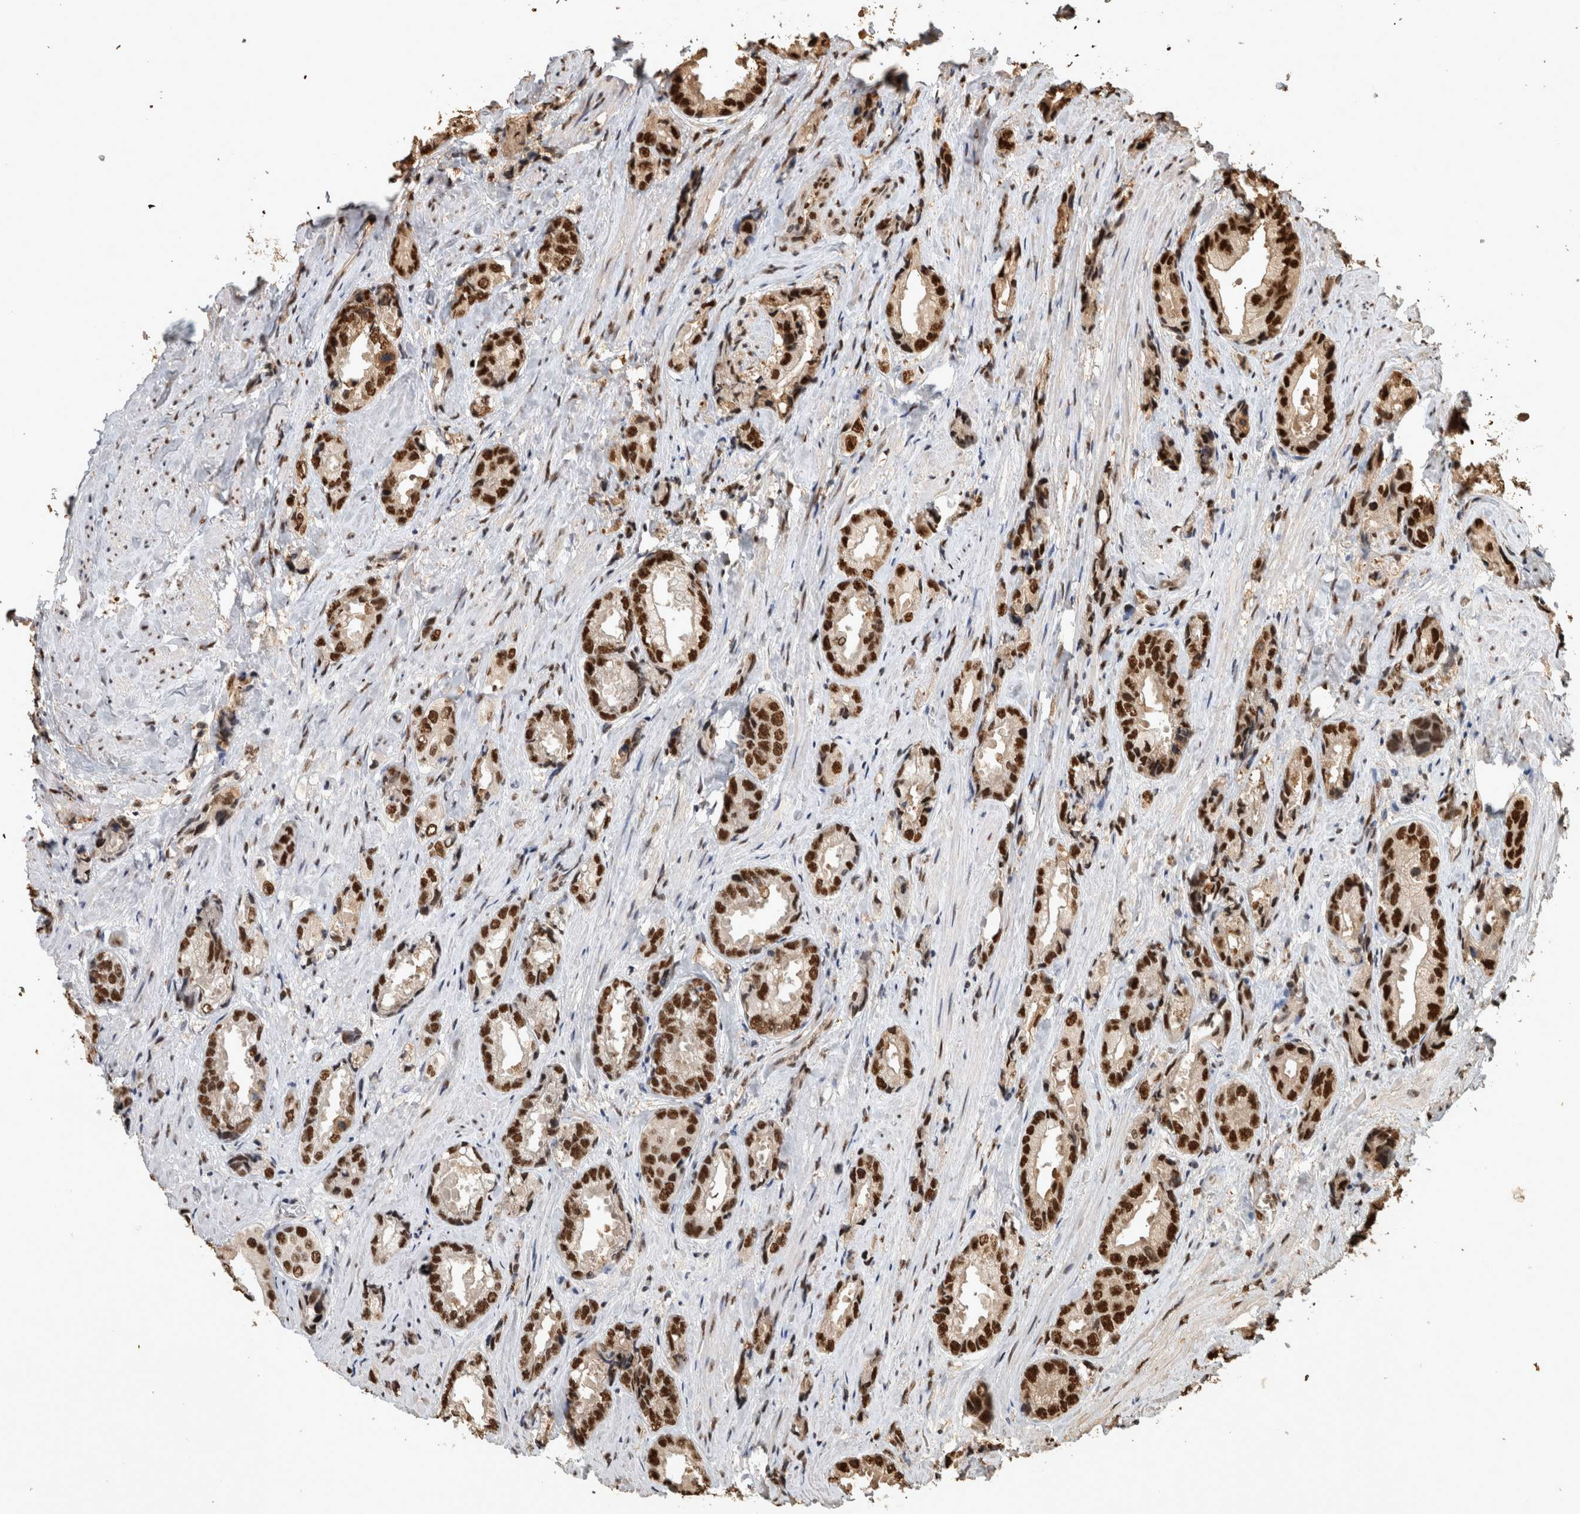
{"staining": {"intensity": "strong", "quantity": ">75%", "location": "nuclear"}, "tissue": "prostate cancer", "cell_type": "Tumor cells", "image_type": "cancer", "snomed": [{"axis": "morphology", "description": "Adenocarcinoma, High grade"}, {"axis": "topography", "description": "Prostate"}], "caption": "A histopathology image showing strong nuclear staining in about >75% of tumor cells in prostate adenocarcinoma (high-grade), as visualized by brown immunohistochemical staining.", "gene": "RAD50", "patient": {"sex": "male", "age": 61}}